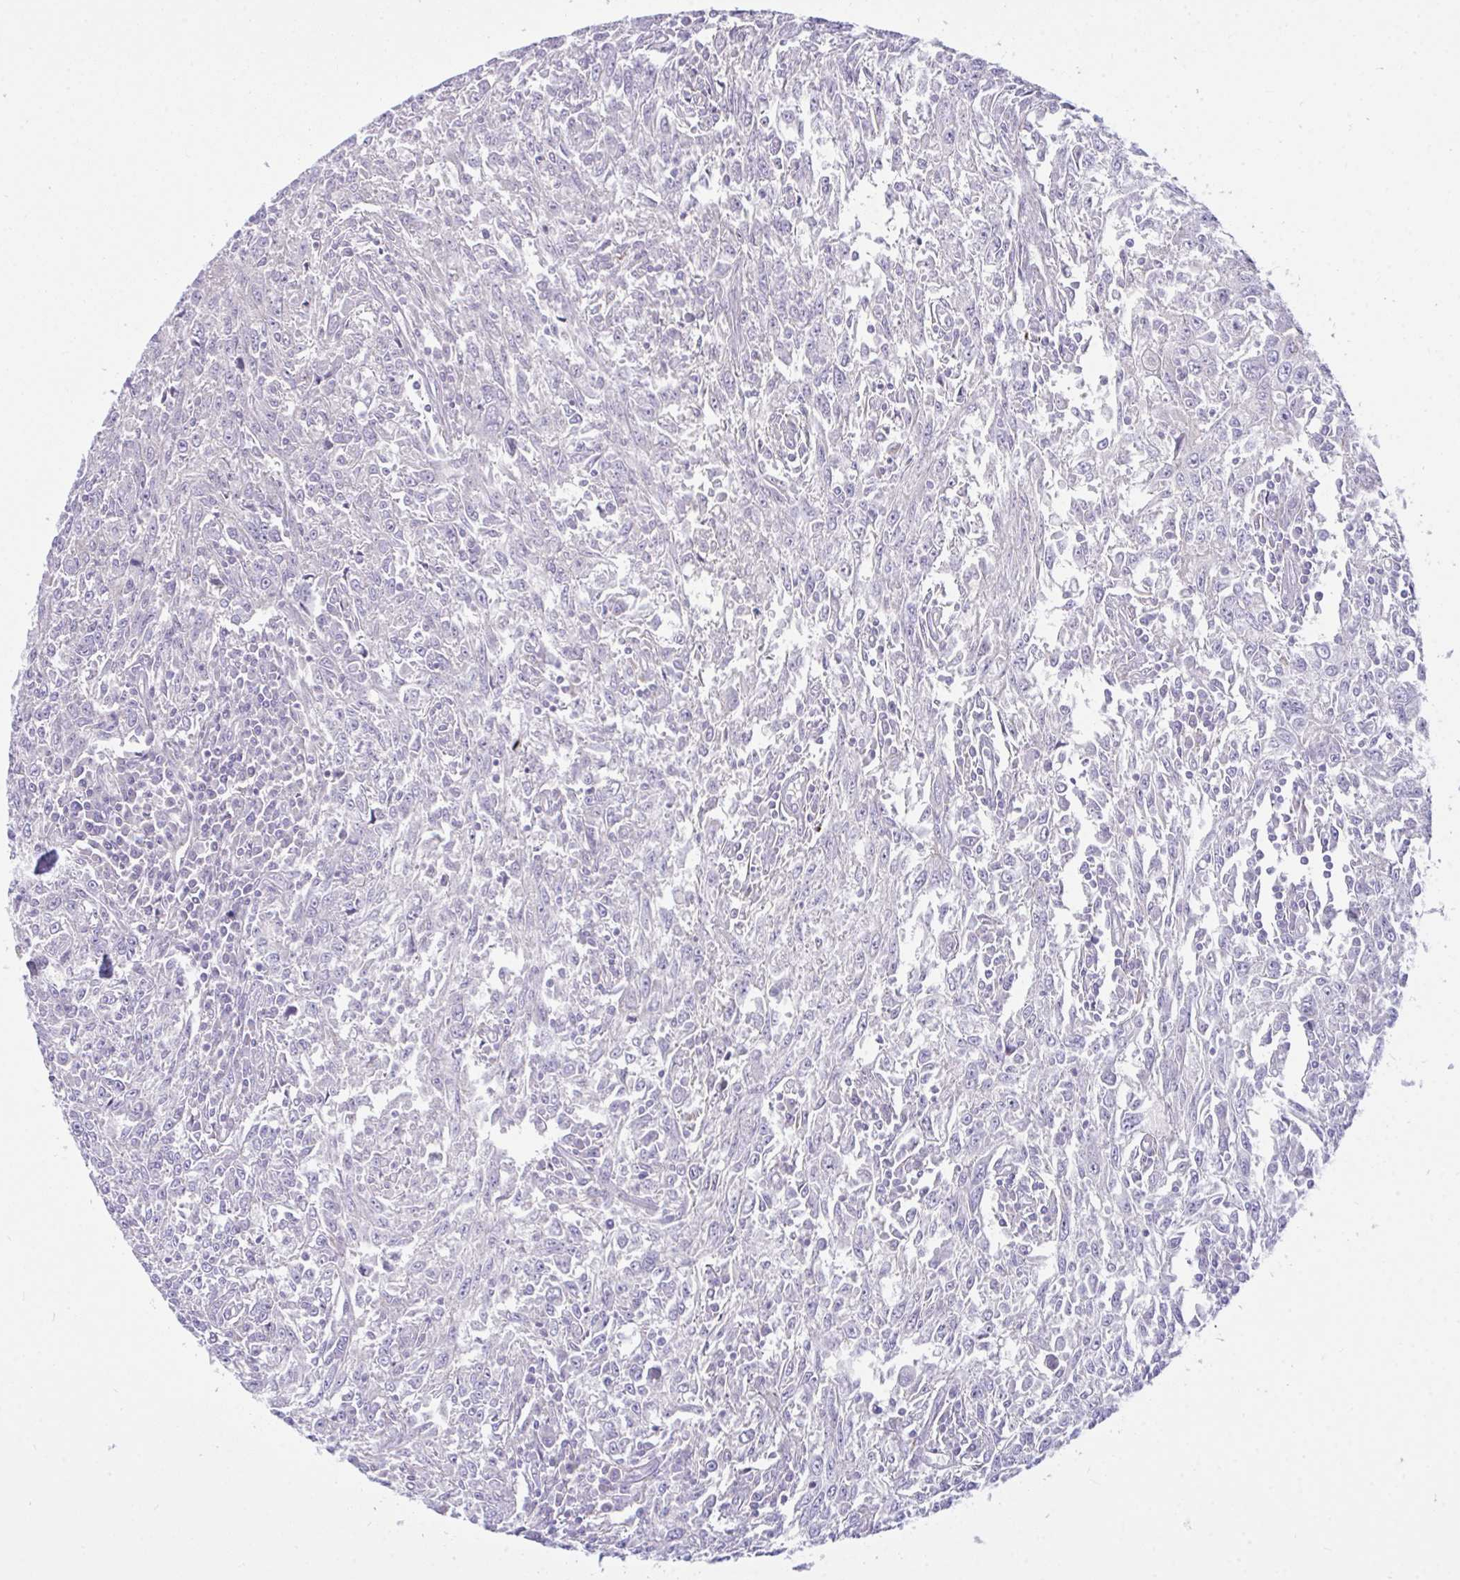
{"staining": {"intensity": "negative", "quantity": "none", "location": "none"}, "tissue": "breast cancer", "cell_type": "Tumor cells", "image_type": "cancer", "snomed": [{"axis": "morphology", "description": "Duct carcinoma"}, {"axis": "topography", "description": "Breast"}], "caption": "A high-resolution photomicrograph shows immunohistochemistry staining of breast cancer (infiltrating ductal carcinoma), which reveals no significant staining in tumor cells.", "gene": "SEMA6B", "patient": {"sex": "female", "age": 50}}